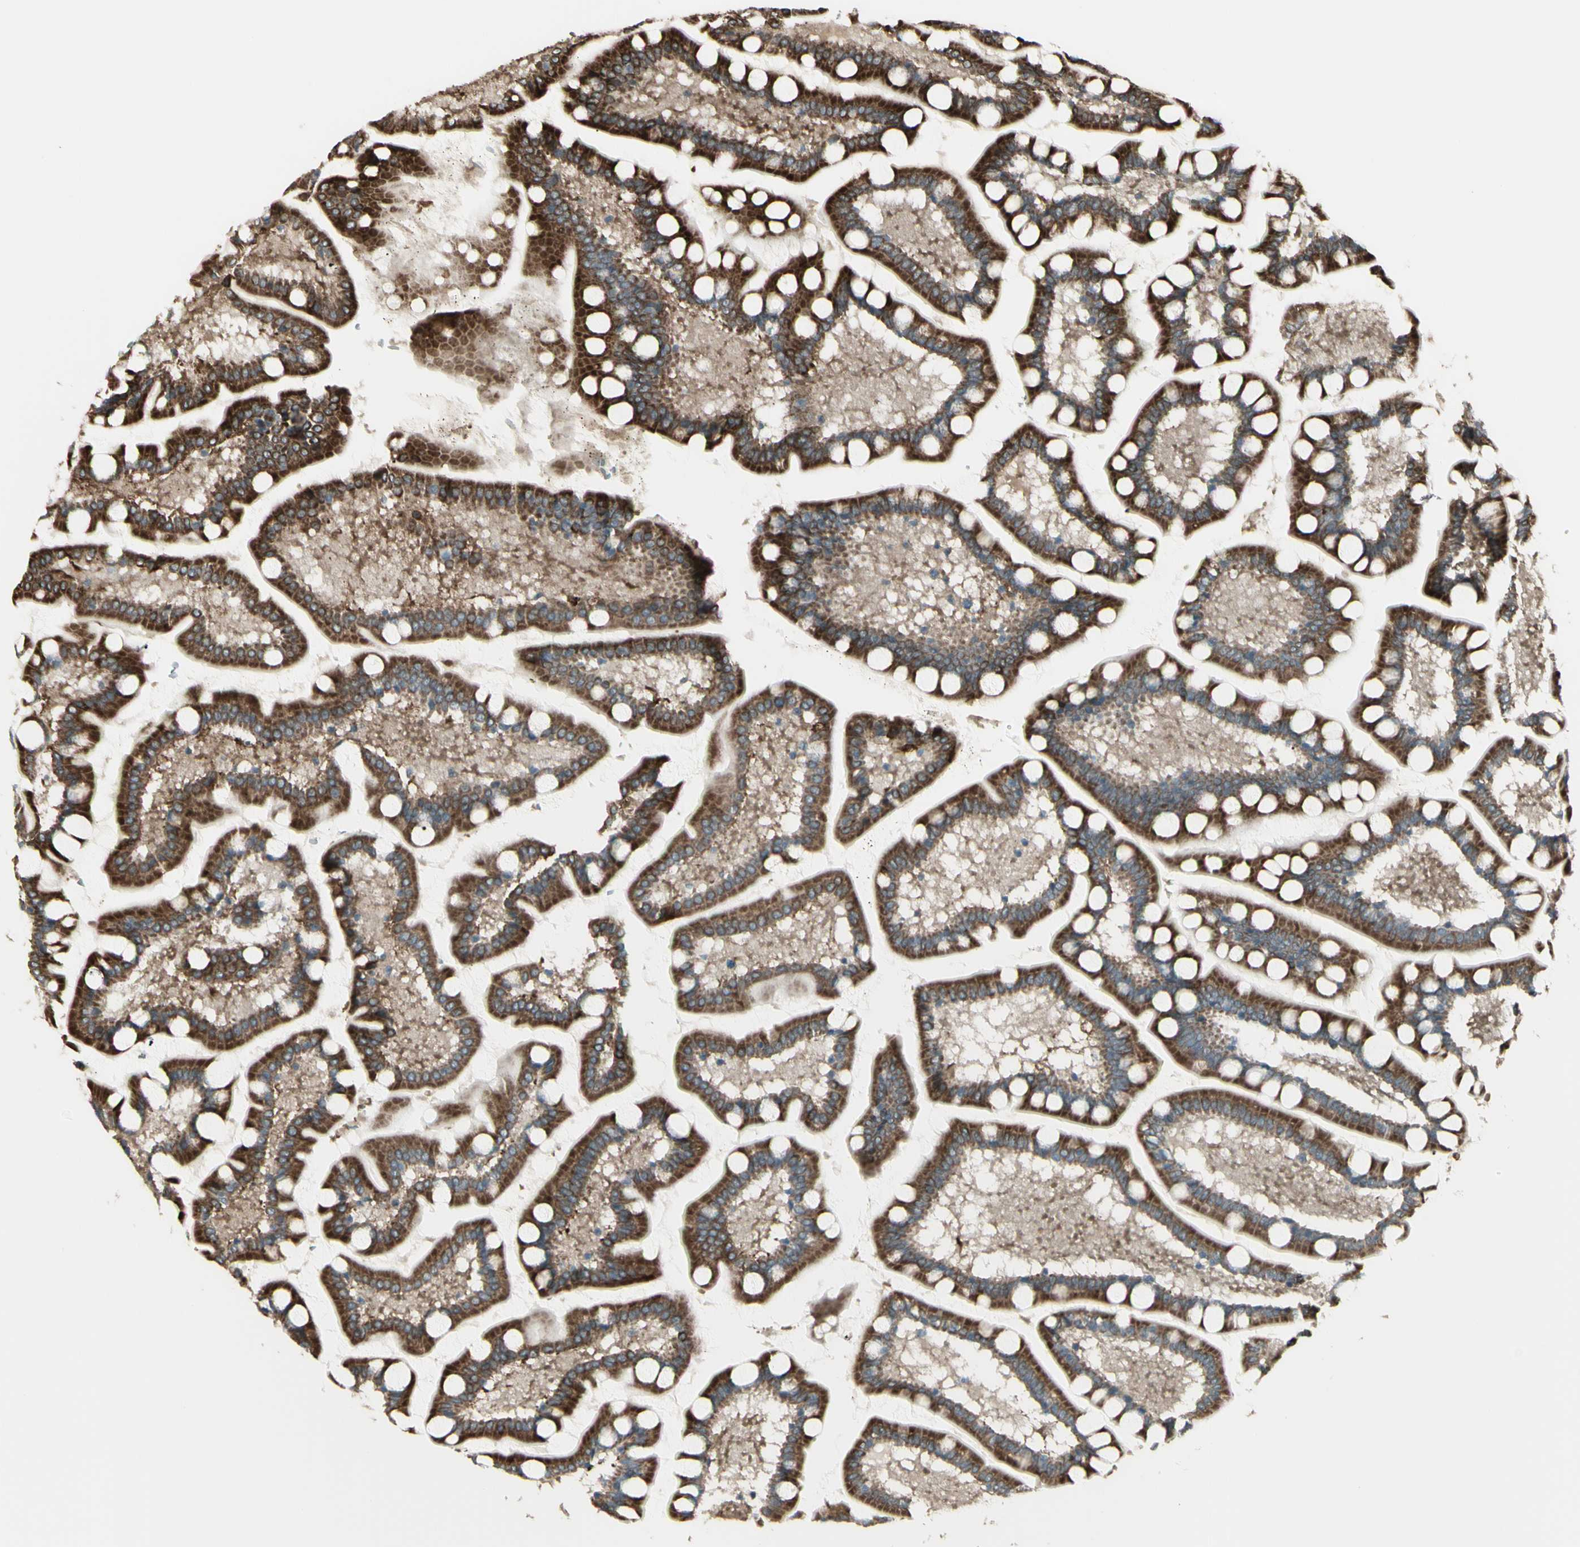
{"staining": {"intensity": "strong", "quantity": ">75%", "location": "cytoplasmic/membranous"}, "tissue": "small intestine", "cell_type": "Glandular cells", "image_type": "normal", "snomed": [{"axis": "morphology", "description": "Normal tissue, NOS"}, {"axis": "topography", "description": "Small intestine"}], "caption": "High-magnification brightfield microscopy of unremarkable small intestine stained with DAB (3,3'-diaminobenzidine) (brown) and counterstained with hematoxylin (blue). glandular cells exhibit strong cytoplasmic/membranous expression is identified in approximately>75% of cells.", "gene": "OSTM1", "patient": {"sex": "male", "age": 41}}